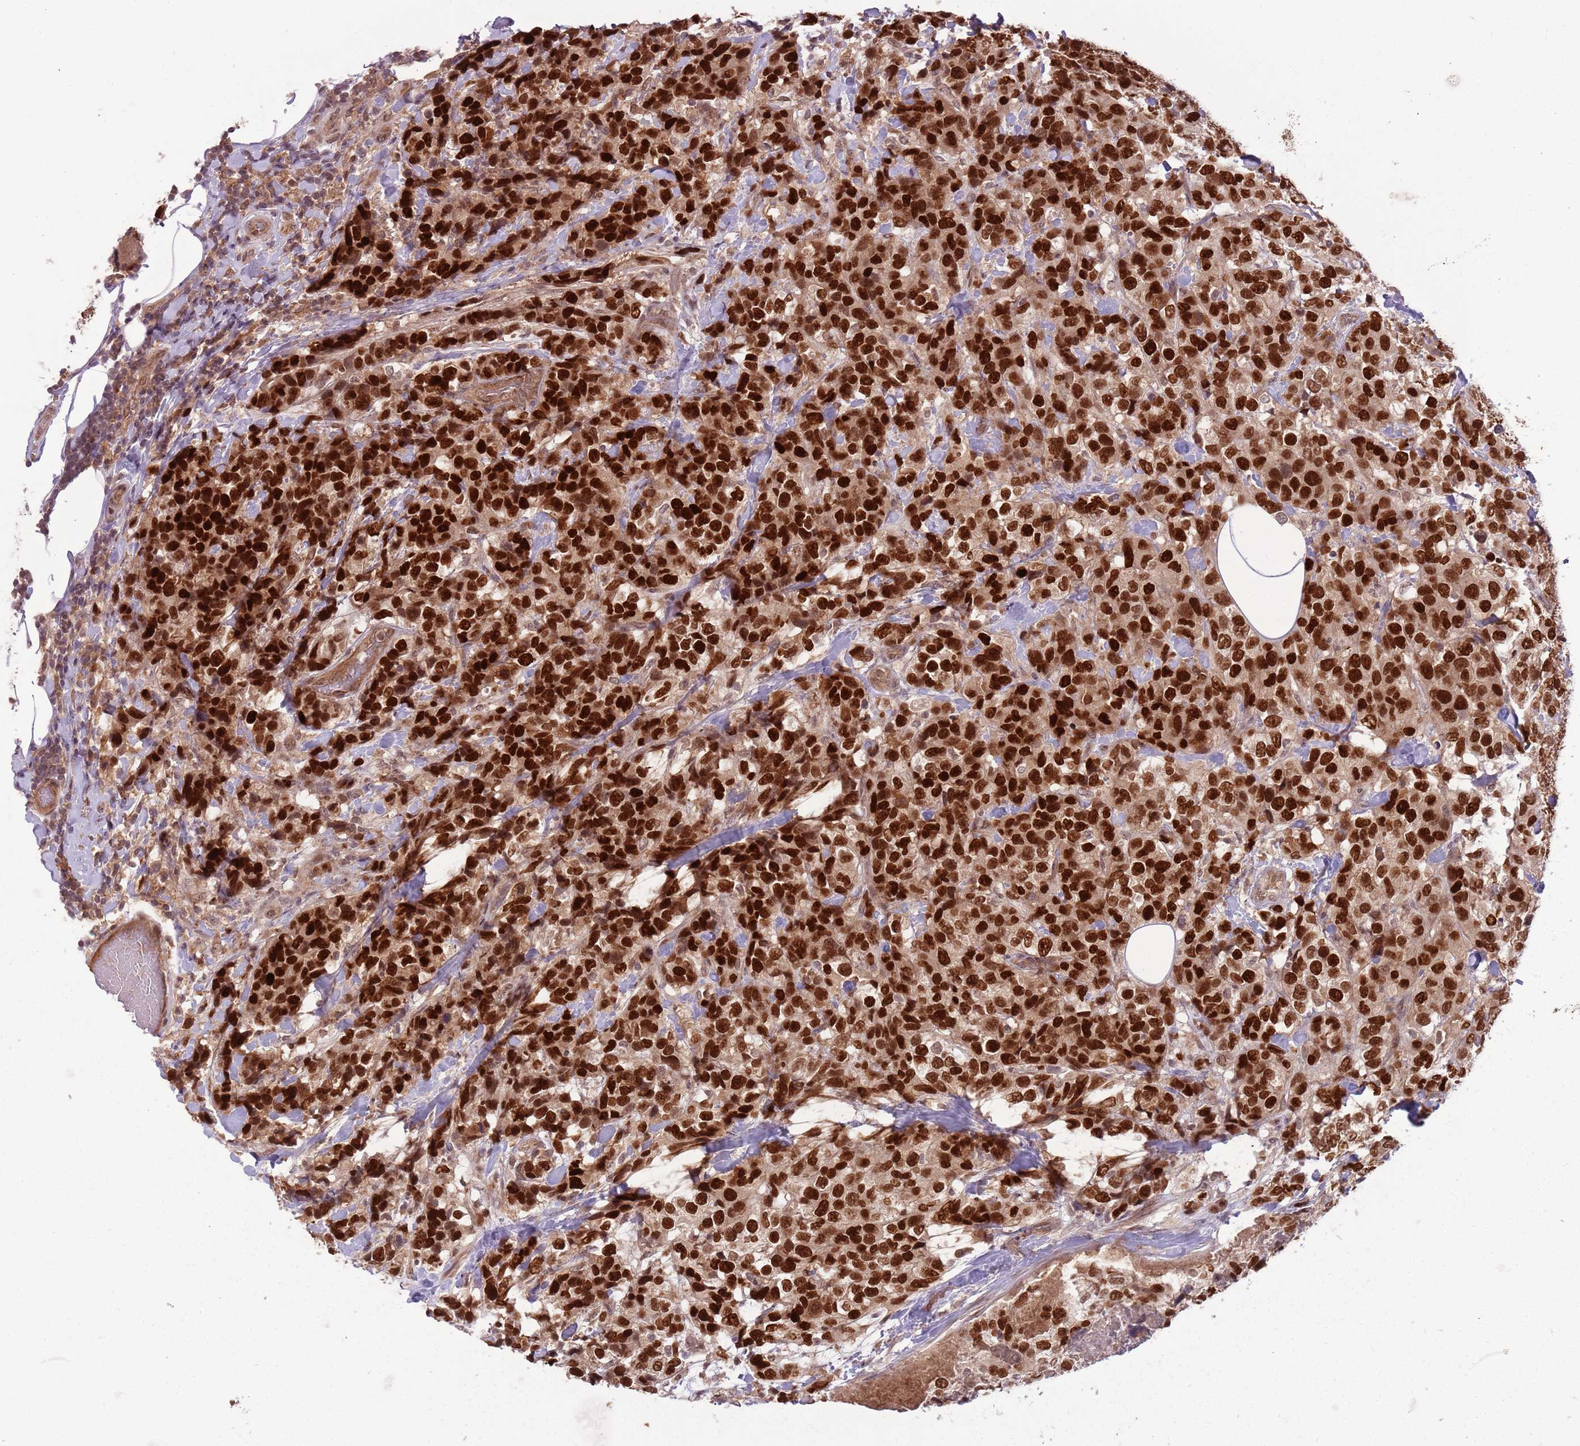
{"staining": {"intensity": "strong", "quantity": ">75%", "location": "nuclear"}, "tissue": "breast cancer", "cell_type": "Tumor cells", "image_type": "cancer", "snomed": [{"axis": "morphology", "description": "Lobular carcinoma"}, {"axis": "topography", "description": "Breast"}], "caption": "Human lobular carcinoma (breast) stained with a brown dye reveals strong nuclear positive positivity in approximately >75% of tumor cells.", "gene": "ADAMTS3", "patient": {"sex": "female", "age": 59}}